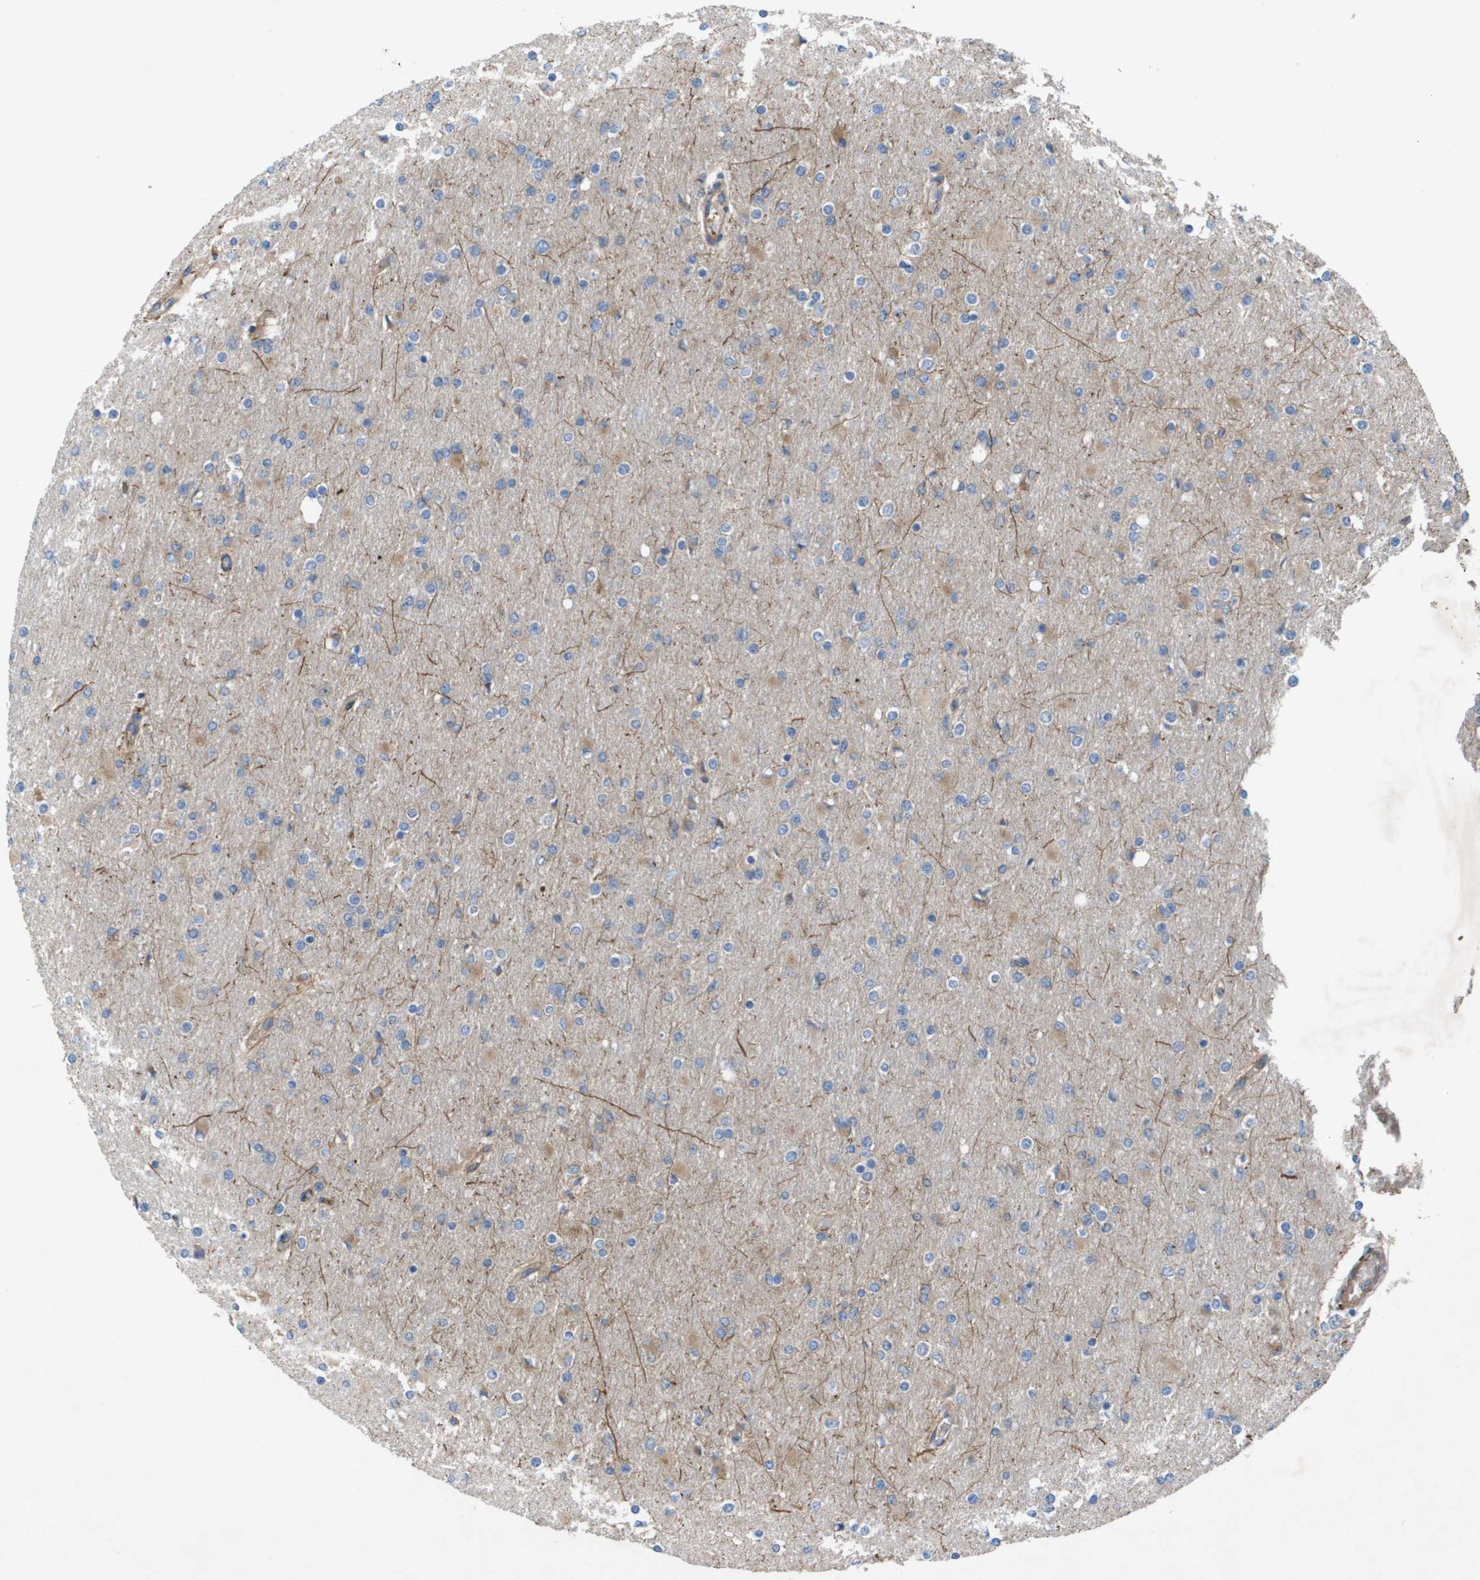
{"staining": {"intensity": "weak", "quantity": "<25%", "location": "cytoplasmic/membranous"}, "tissue": "glioma", "cell_type": "Tumor cells", "image_type": "cancer", "snomed": [{"axis": "morphology", "description": "Glioma, malignant, High grade"}, {"axis": "topography", "description": "Cerebral cortex"}], "caption": "Immunohistochemical staining of malignant high-grade glioma displays no significant positivity in tumor cells. (DAB IHC with hematoxylin counter stain).", "gene": "SLC6A9", "patient": {"sex": "female", "age": 36}}